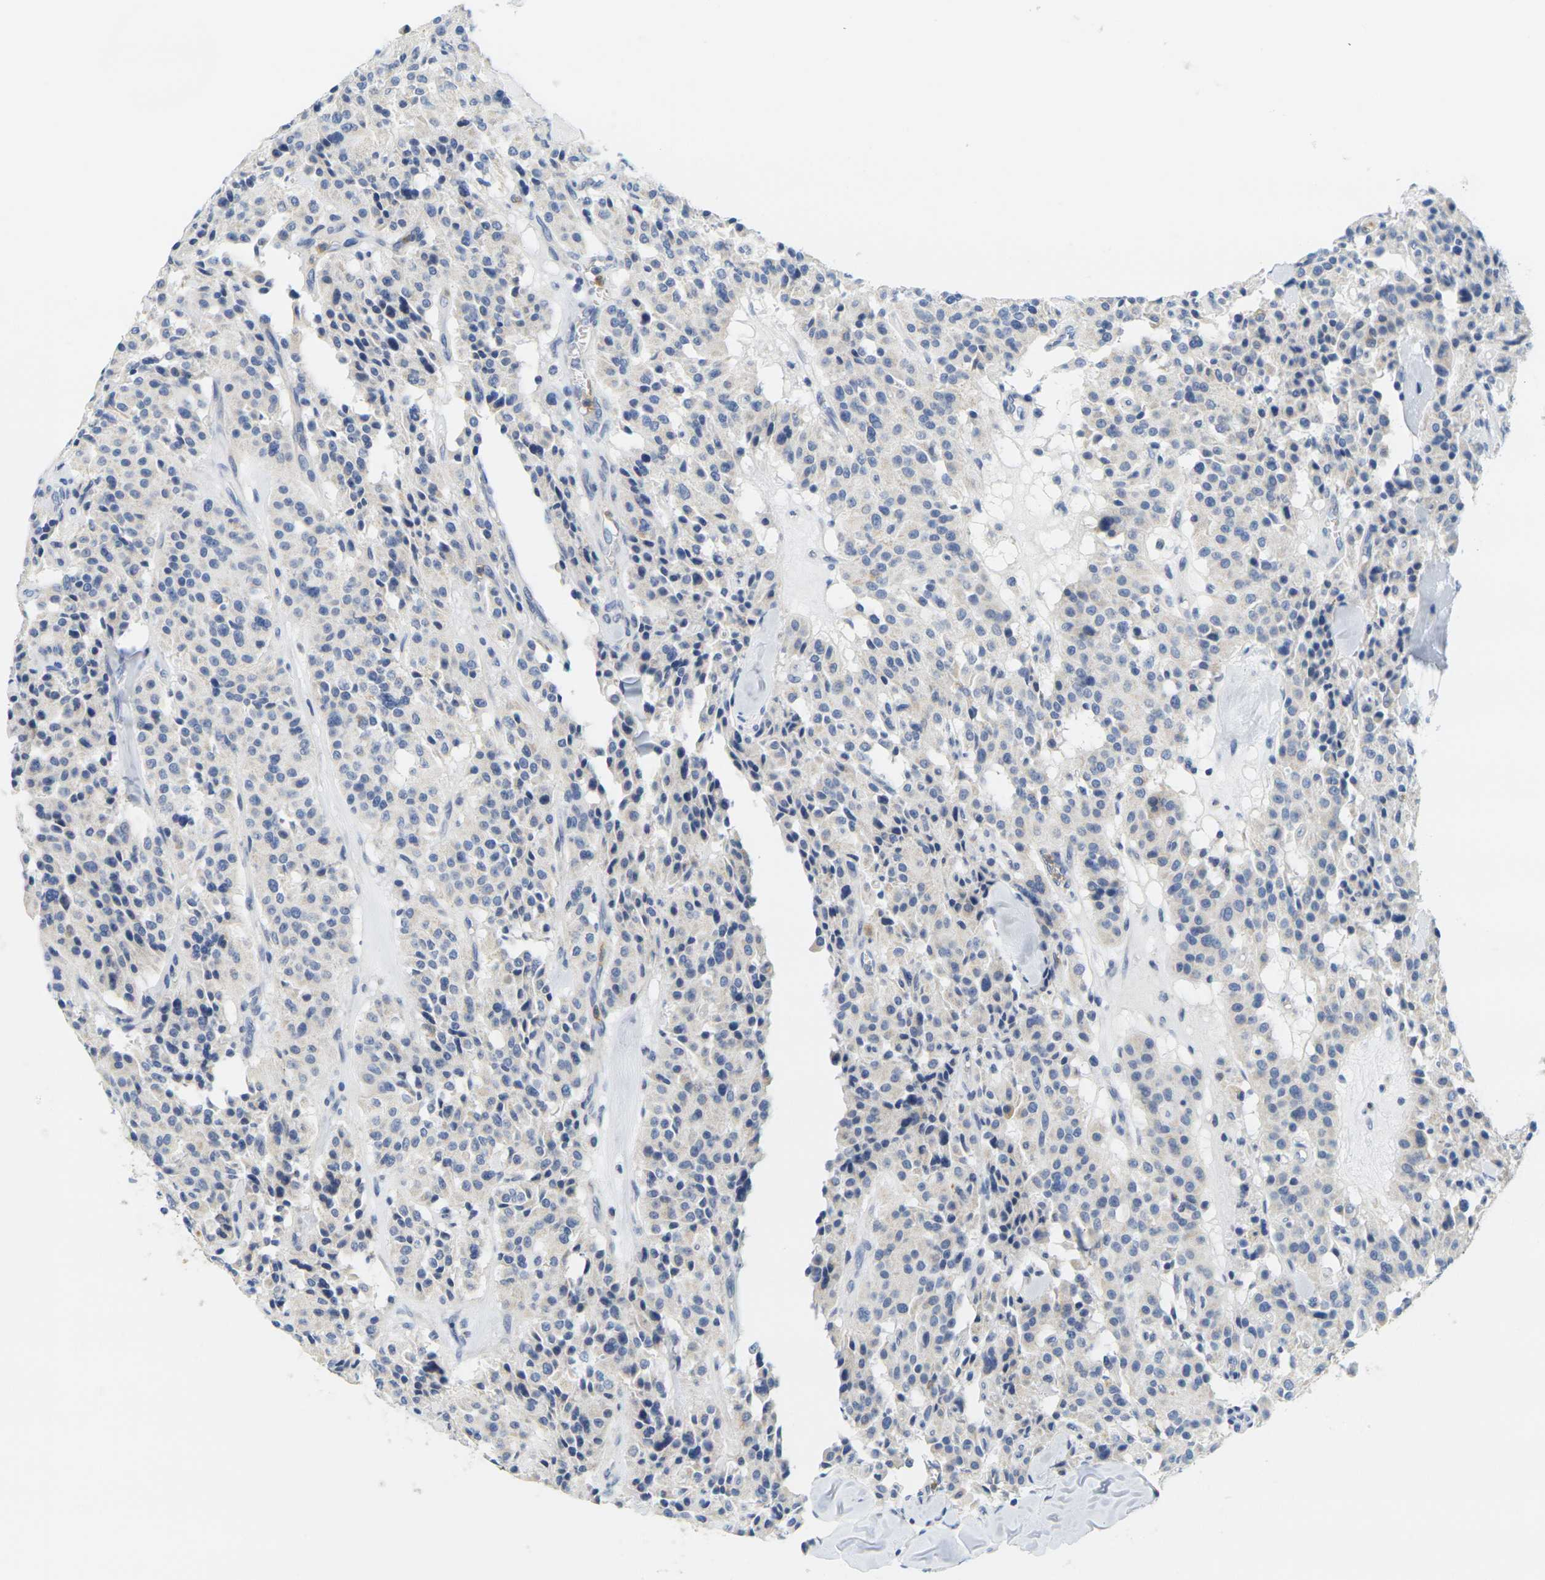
{"staining": {"intensity": "negative", "quantity": "none", "location": "none"}, "tissue": "carcinoid", "cell_type": "Tumor cells", "image_type": "cancer", "snomed": [{"axis": "morphology", "description": "Carcinoid, malignant, NOS"}, {"axis": "topography", "description": "Lung"}], "caption": "Human carcinoid stained for a protein using IHC reveals no staining in tumor cells.", "gene": "KLK5", "patient": {"sex": "male", "age": 30}}